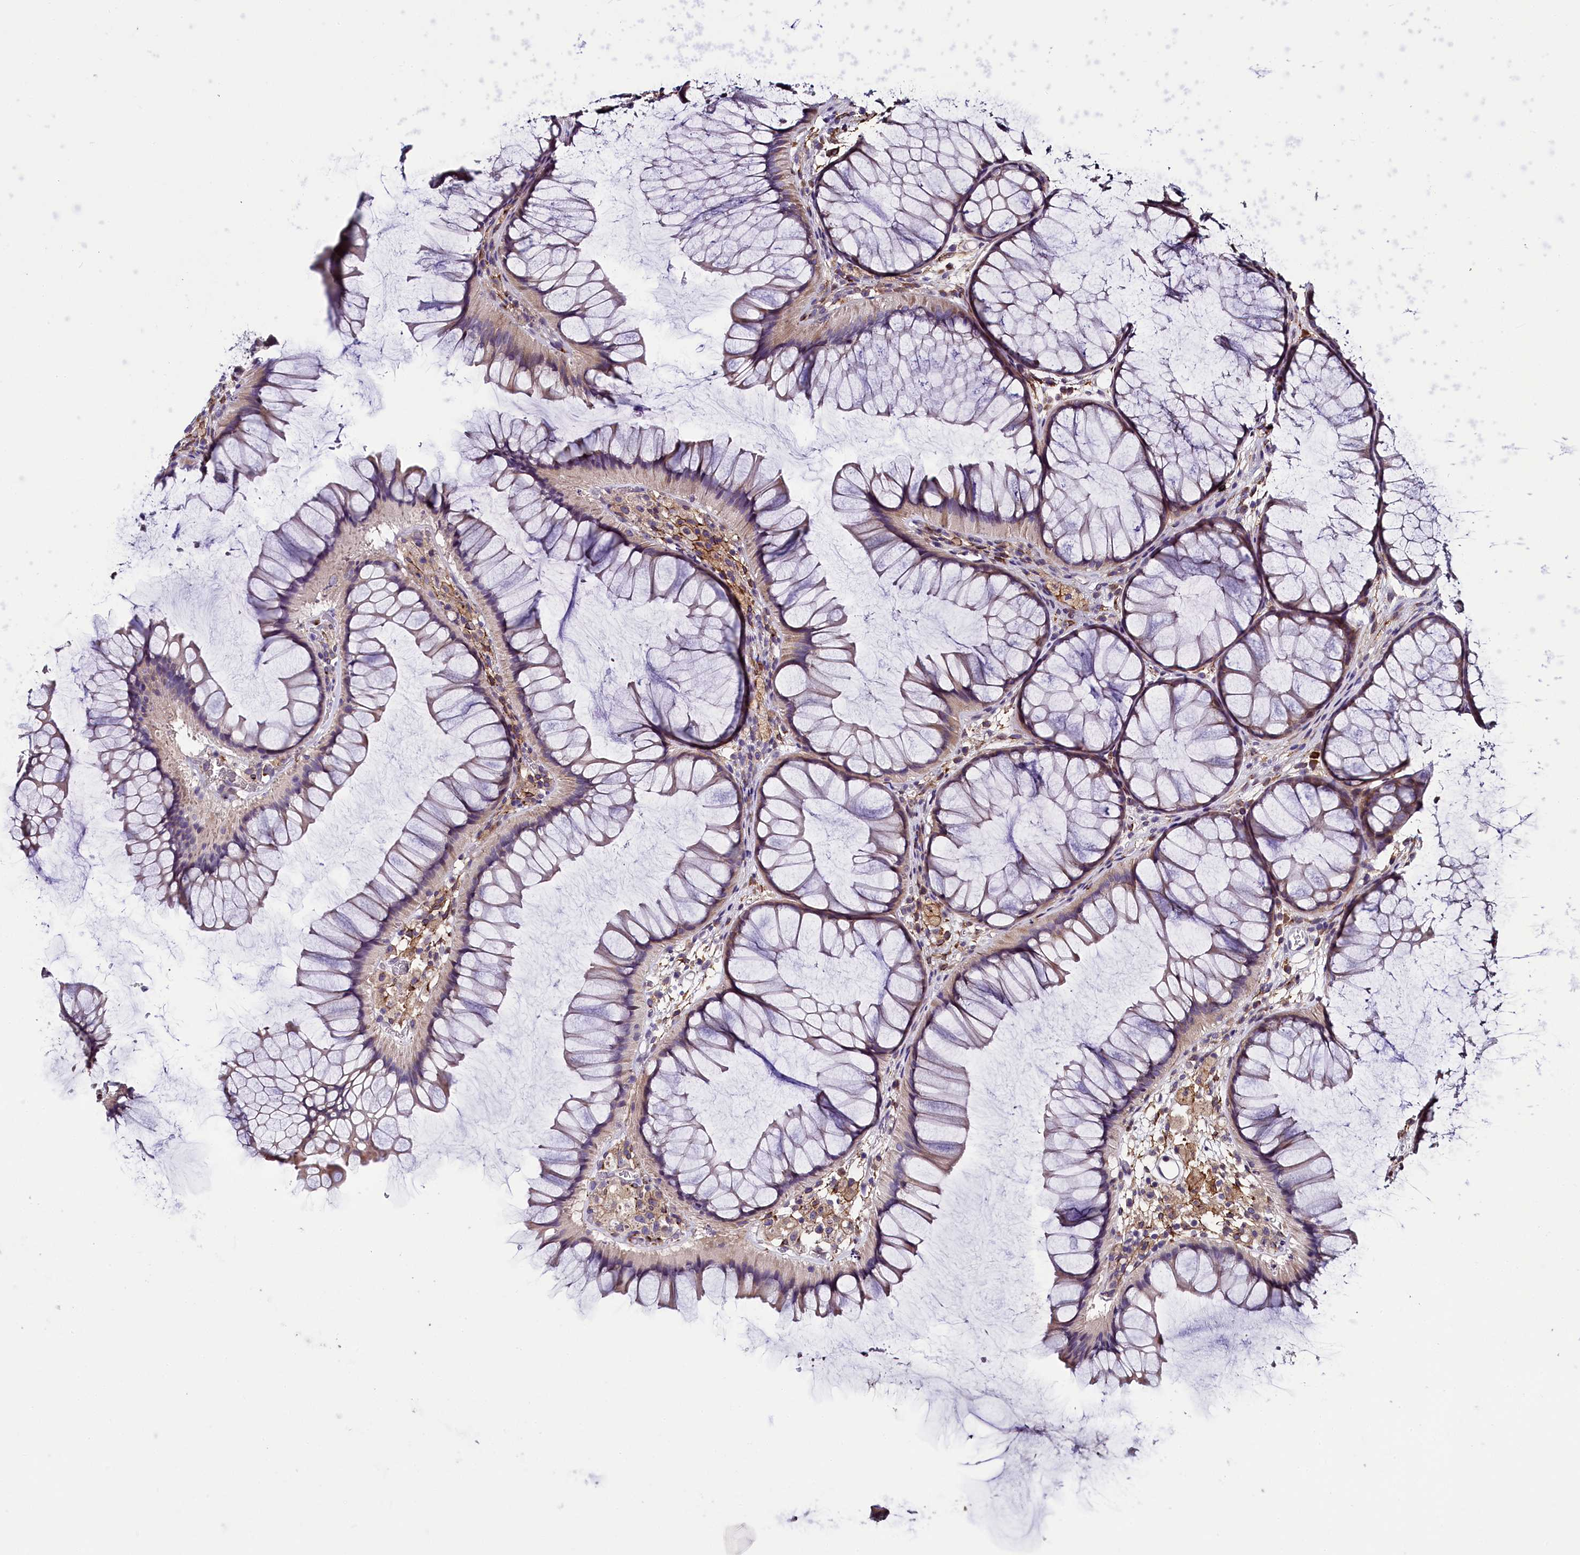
{"staining": {"intensity": "moderate", "quantity": ">75%", "location": "cytoplasmic/membranous"}, "tissue": "colon", "cell_type": "Endothelial cells", "image_type": "normal", "snomed": [{"axis": "morphology", "description": "Normal tissue, NOS"}, {"axis": "topography", "description": "Colon"}], "caption": "Brown immunohistochemical staining in benign human colon reveals moderate cytoplasmic/membranous expression in about >75% of endothelial cells. (Stains: DAB in brown, nuclei in blue, Microscopy: brightfield microscopy at high magnification).", "gene": "MRC2", "patient": {"sex": "female", "age": 82}}